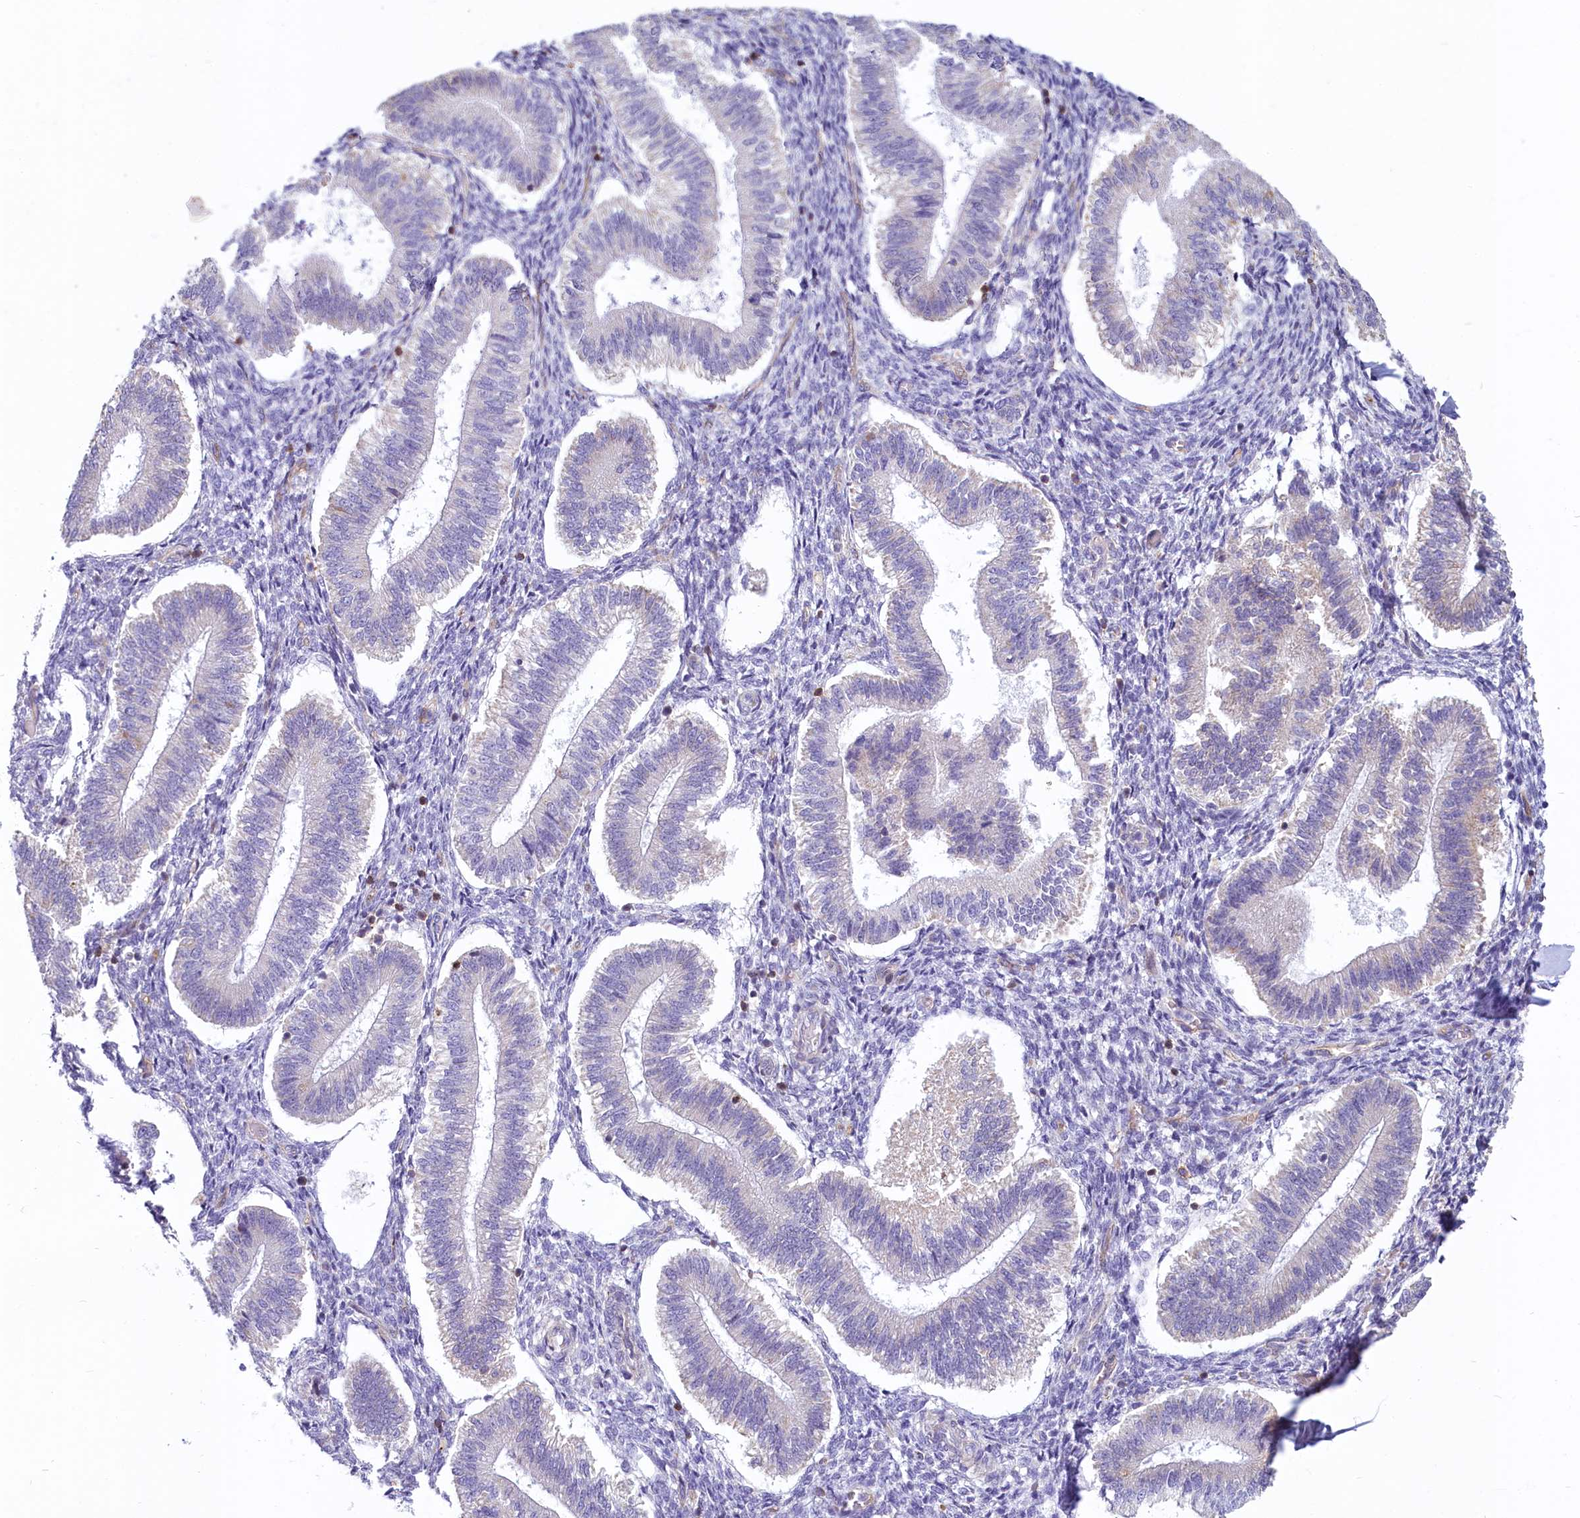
{"staining": {"intensity": "negative", "quantity": "none", "location": "none"}, "tissue": "endometrium", "cell_type": "Cells in endometrial stroma", "image_type": "normal", "snomed": [{"axis": "morphology", "description": "Normal tissue, NOS"}, {"axis": "topography", "description": "Endometrium"}], "caption": "The micrograph exhibits no significant staining in cells in endometrial stroma of endometrium.", "gene": "LMOD3", "patient": {"sex": "female", "age": 25}}